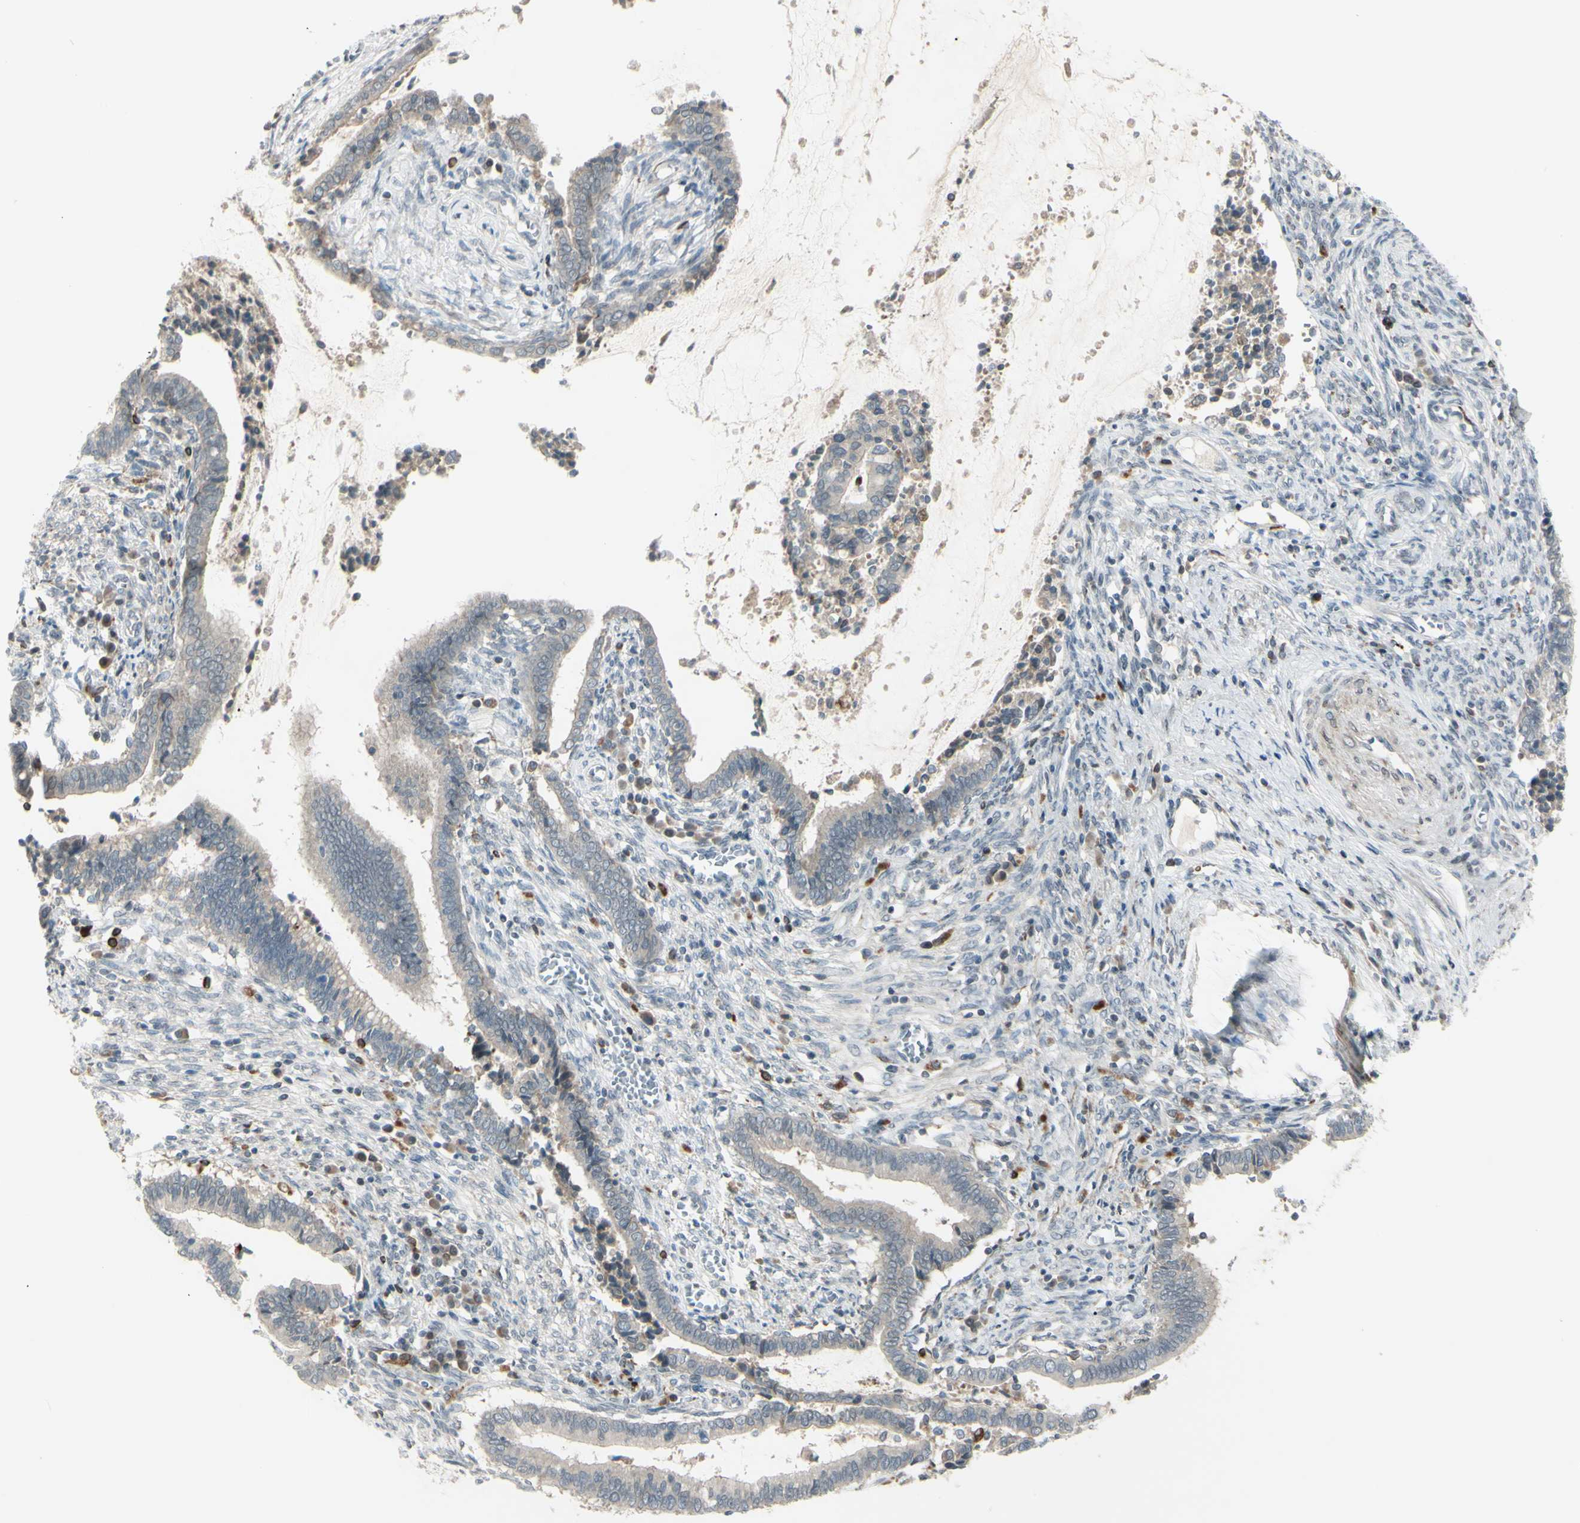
{"staining": {"intensity": "negative", "quantity": "none", "location": "none"}, "tissue": "cervical cancer", "cell_type": "Tumor cells", "image_type": "cancer", "snomed": [{"axis": "morphology", "description": "Adenocarcinoma, NOS"}, {"axis": "topography", "description": "Cervix"}], "caption": "Cervical adenocarcinoma was stained to show a protein in brown. There is no significant staining in tumor cells.", "gene": "FGFR2", "patient": {"sex": "female", "age": 44}}